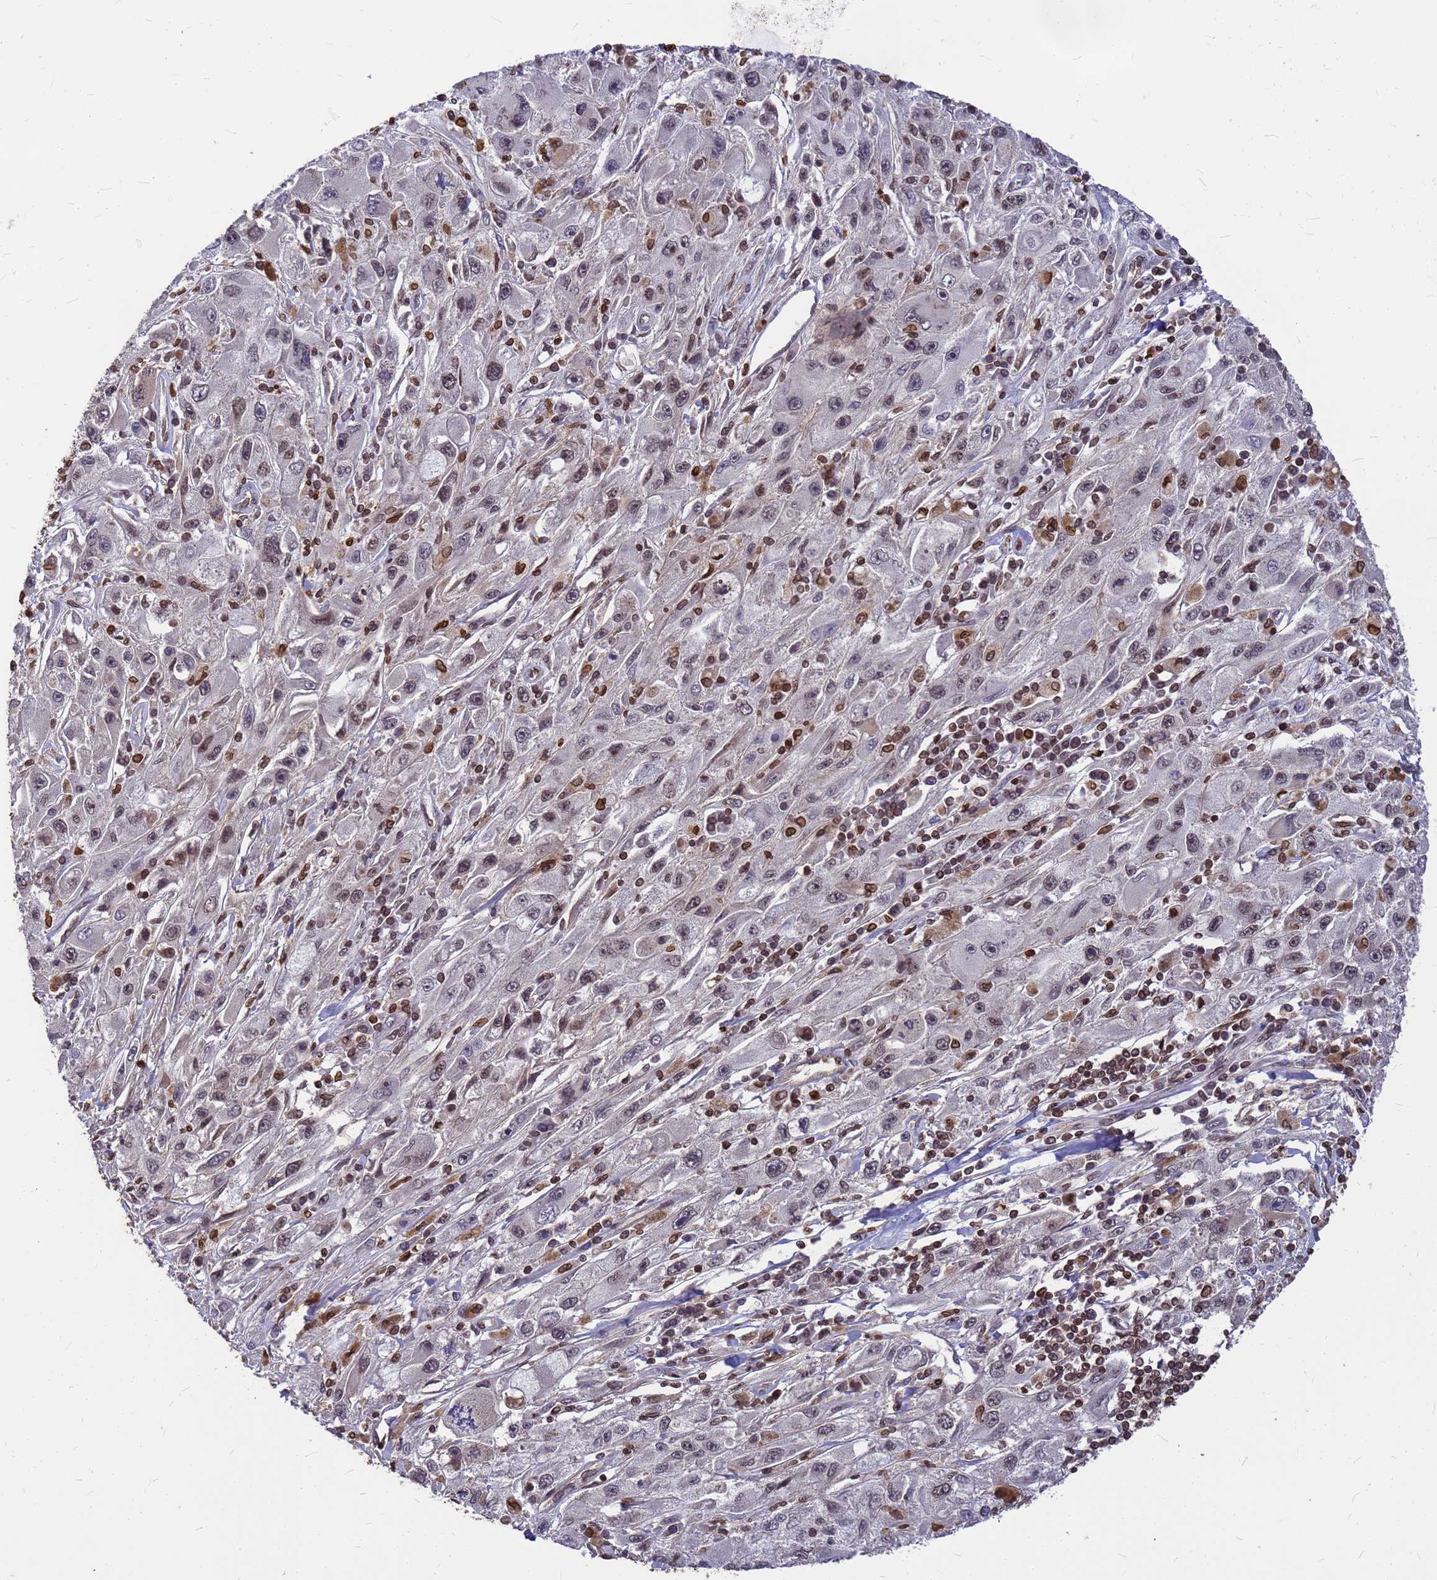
{"staining": {"intensity": "moderate", "quantity": "<25%", "location": "nuclear"}, "tissue": "melanoma", "cell_type": "Tumor cells", "image_type": "cancer", "snomed": [{"axis": "morphology", "description": "Malignant melanoma, Metastatic site"}, {"axis": "topography", "description": "Skin"}], "caption": "Brown immunohistochemical staining in melanoma shows moderate nuclear staining in approximately <25% of tumor cells. (DAB (3,3'-diaminobenzidine) IHC with brightfield microscopy, high magnification).", "gene": "C1orf35", "patient": {"sex": "male", "age": 53}}